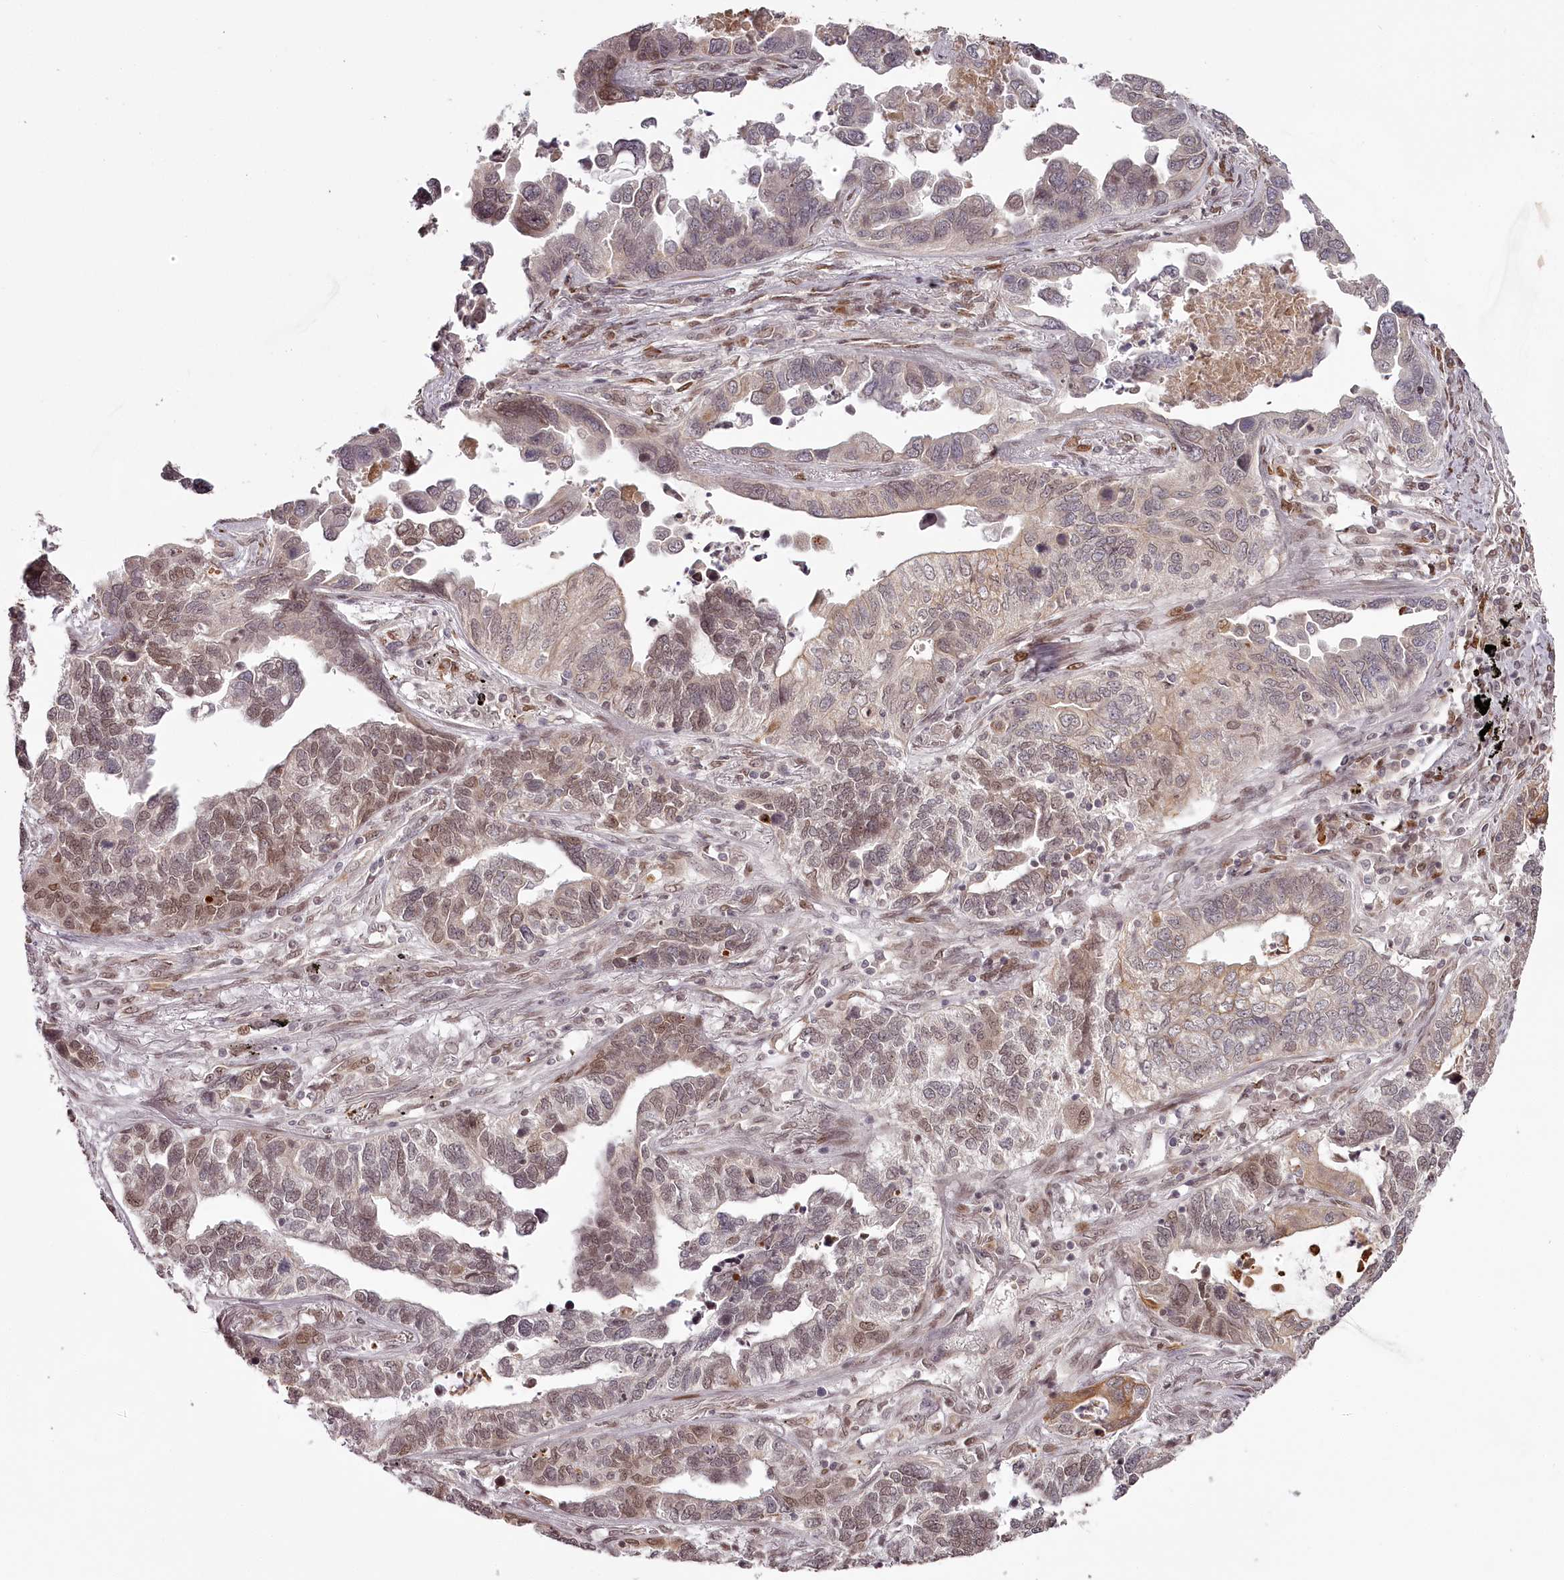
{"staining": {"intensity": "moderate", "quantity": "<25%", "location": "cytoplasmic/membranous,nuclear"}, "tissue": "lung cancer", "cell_type": "Tumor cells", "image_type": "cancer", "snomed": [{"axis": "morphology", "description": "Adenocarcinoma, NOS"}, {"axis": "topography", "description": "Lung"}], "caption": "A brown stain shows moderate cytoplasmic/membranous and nuclear positivity of a protein in lung cancer tumor cells.", "gene": "THYN1", "patient": {"sex": "male", "age": 67}}